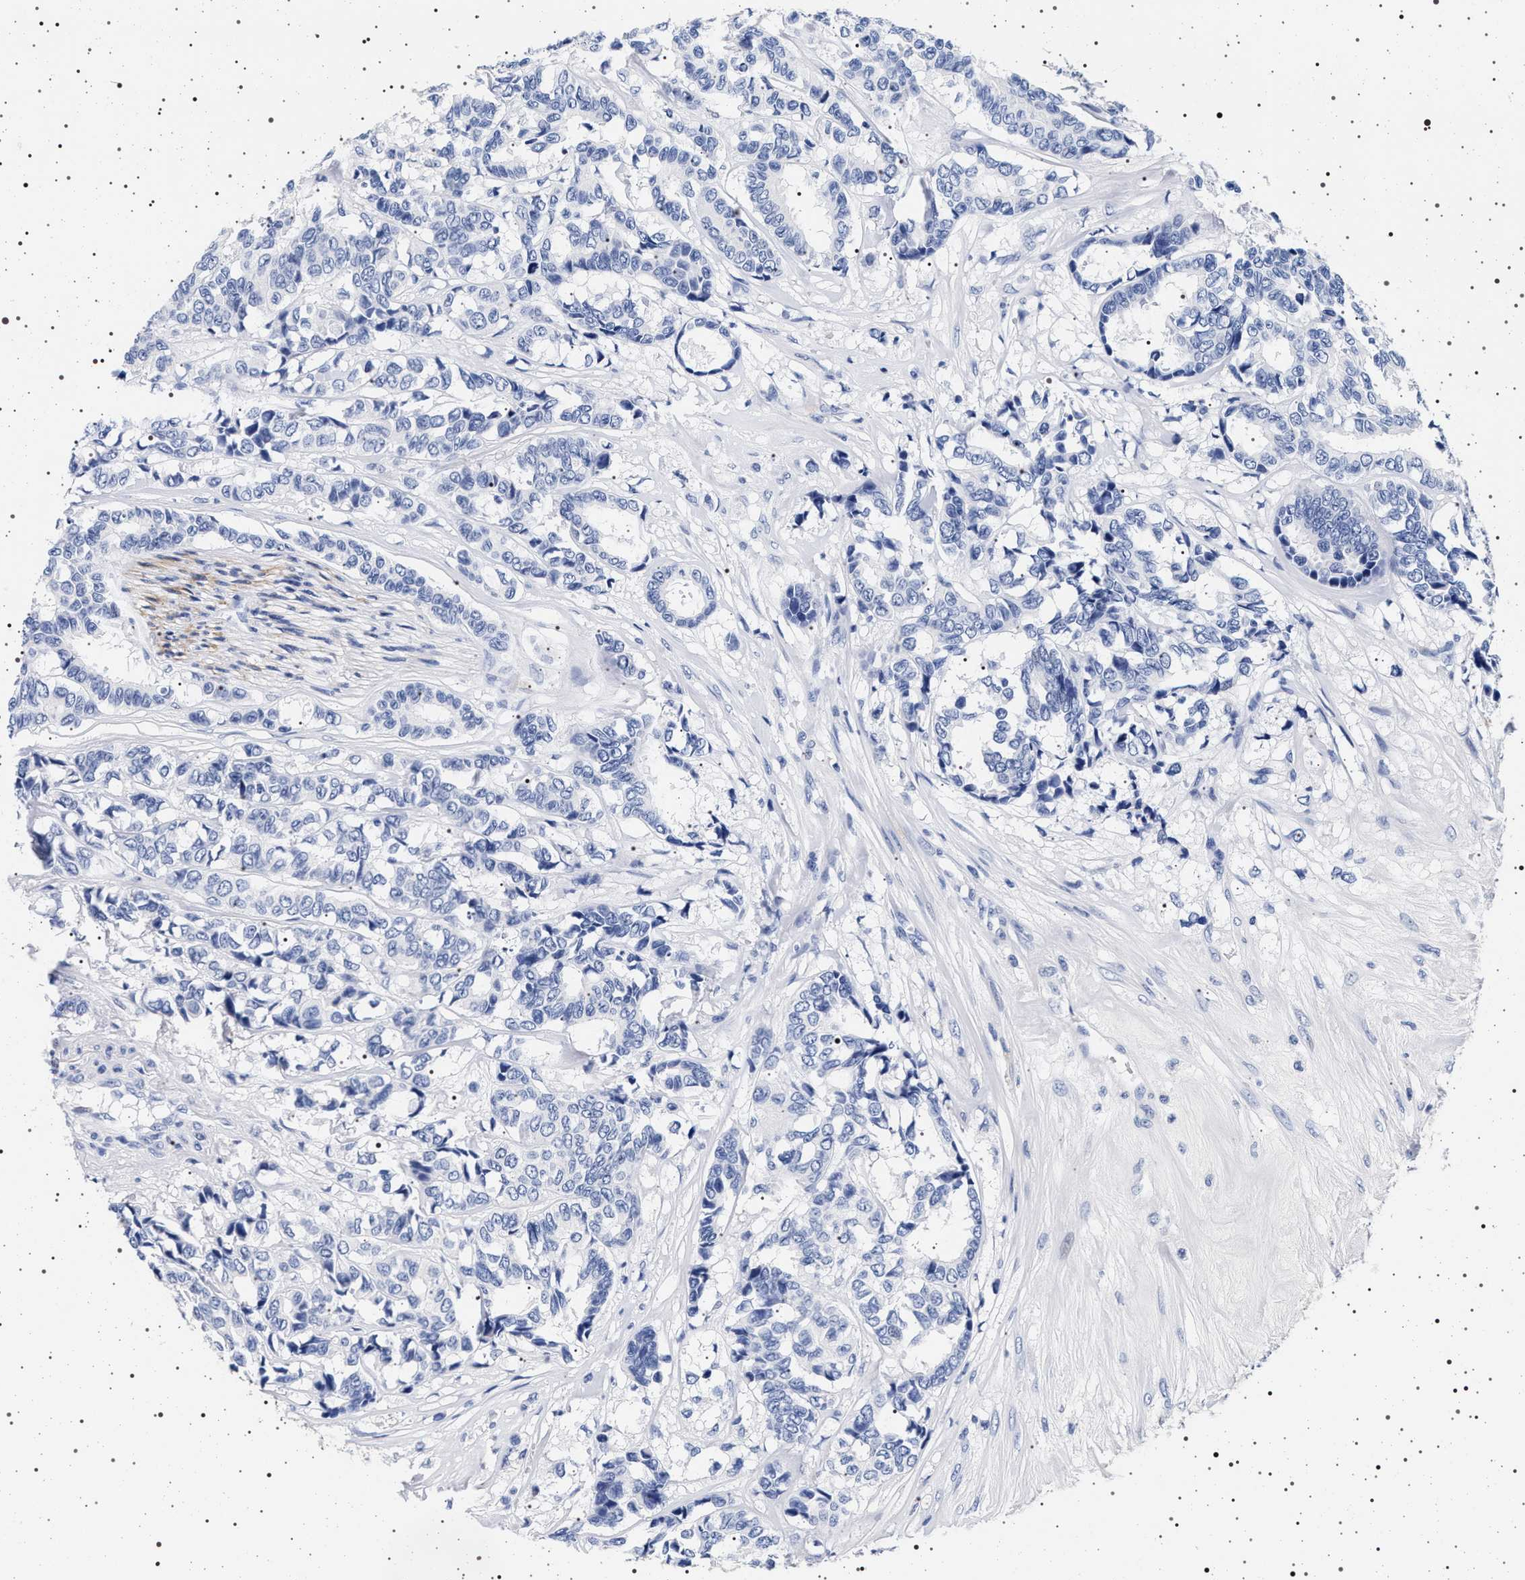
{"staining": {"intensity": "negative", "quantity": "none", "location": "none"}, "tissue": "breast cancer", "cell_type": "Tumor cells", "image_type": "cancer", "snomed": [{"axis": "morphology", "description": "Duct carcinoma"}, {"axis": "topography", "description": "Breast"}], "caption": "Tumor cells show no significant protein expression in breast cancer.", "gene": "MAPK10", "patient": {"sex": "female", "age": 87}}